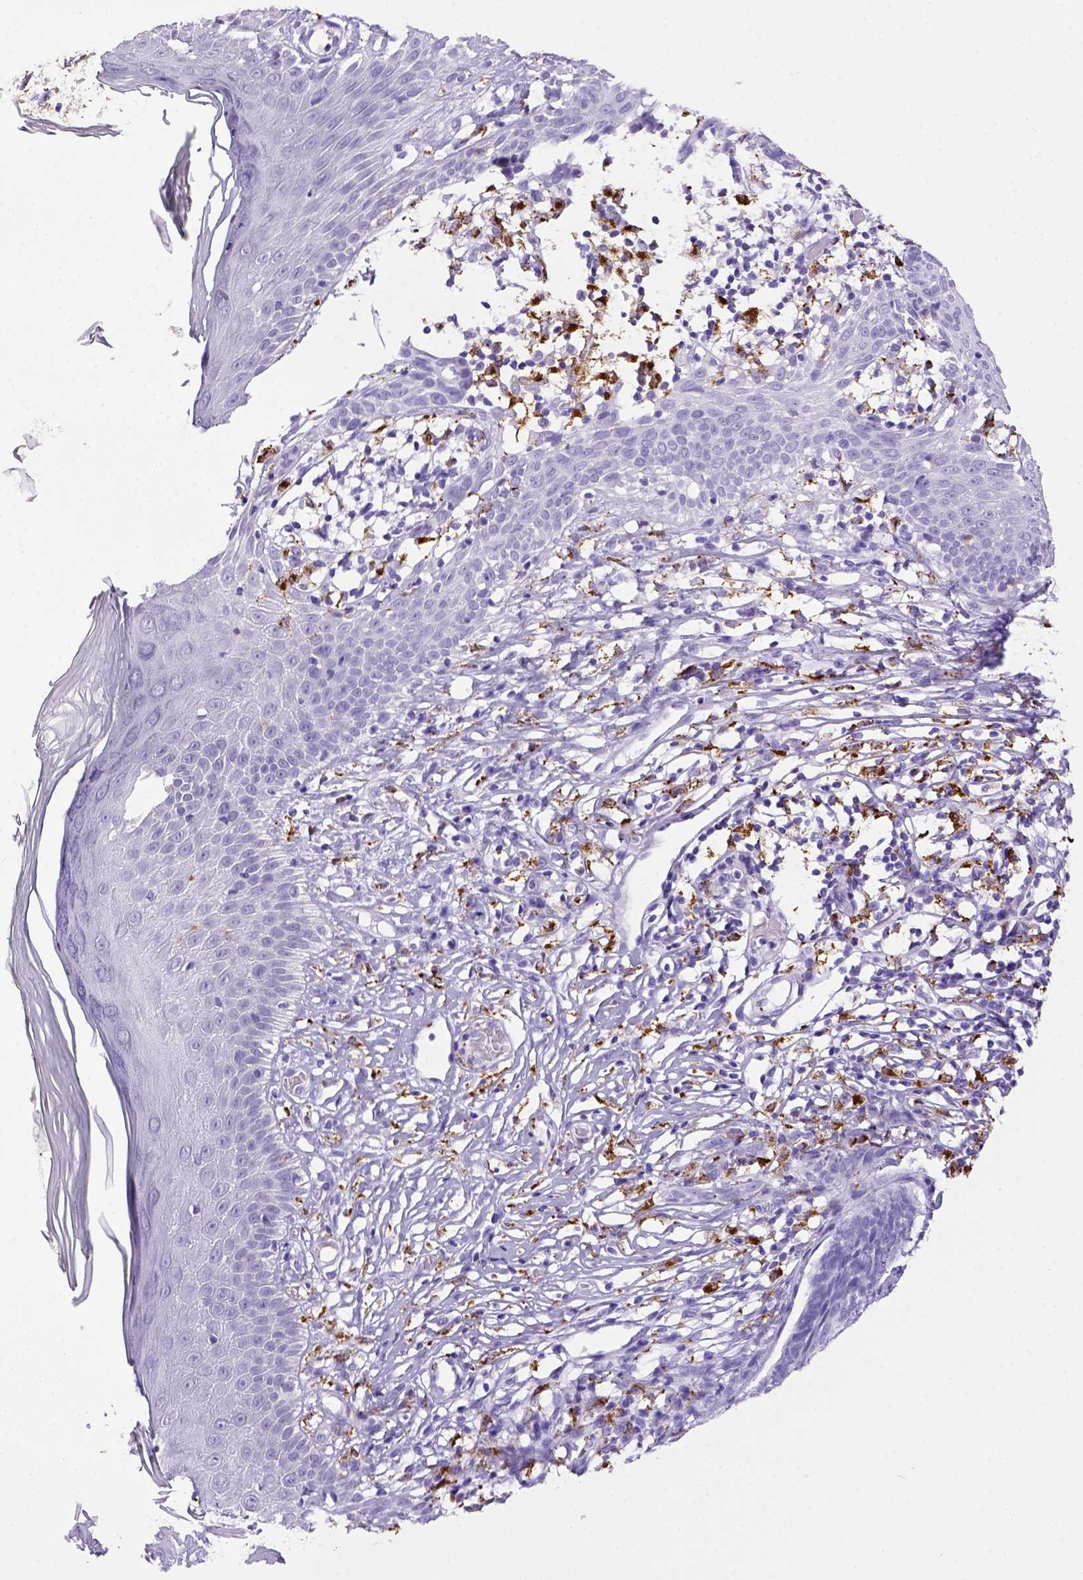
{"staining": {"intensity": "negative", "quantity": "none", "location": "none"}, "tissue": "skin cancer", "cell_type": "Tumor cells", "image_type": "cancer", "snomed": [{"axis": "morphology", "description": "Basal cell carcinoma"}, {"axis": "topography", "description": "Skin"}], "caption": "The immunohistochemistry (IHC) micrograph has no significant expression in tumor cells of skin cancer tissue.", "gene": "CD68", "patient": {"sex": "male", "age": 85}}